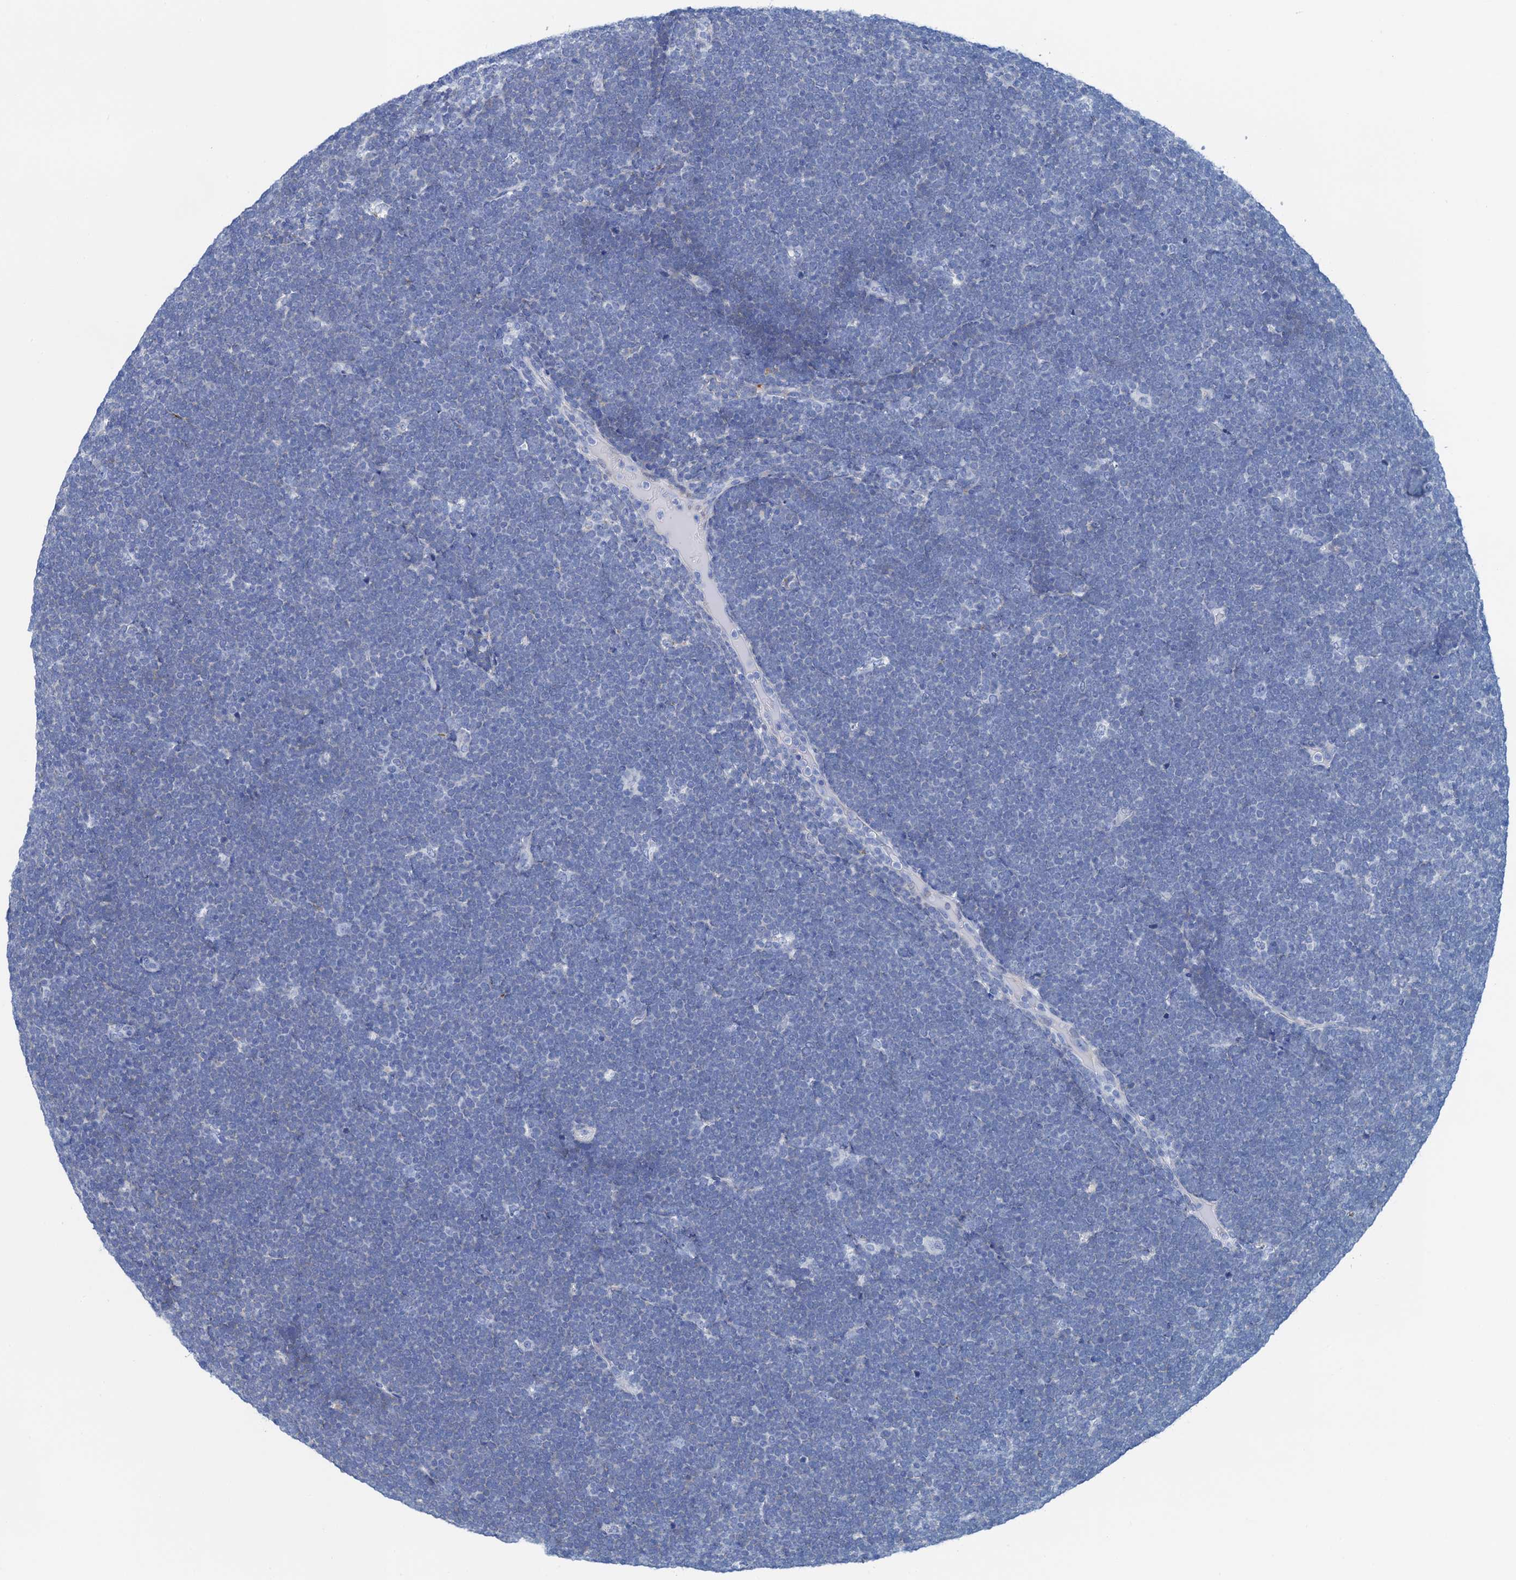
{"staining": {"intensity": "negative", "quantity": "none", "location": "none"}, "tissue": "lymphoma", "cell_type": "Tumor cells", "image_type": "cancer", "snomed": [{"axis": "morphology", "description": "Malignant lymphoma, non-Hodgkin's type, High grade"}, {"axis": "topography", "description": "Lymph node"}], "caption": "High power microscopy photomicrograph of an immunohistochemistry photomicrograph of lymphoma, revealing no significant positivity in tumor cells.", "gene": "NLRP10", "patient": {"sex": "male", "age": 13}}